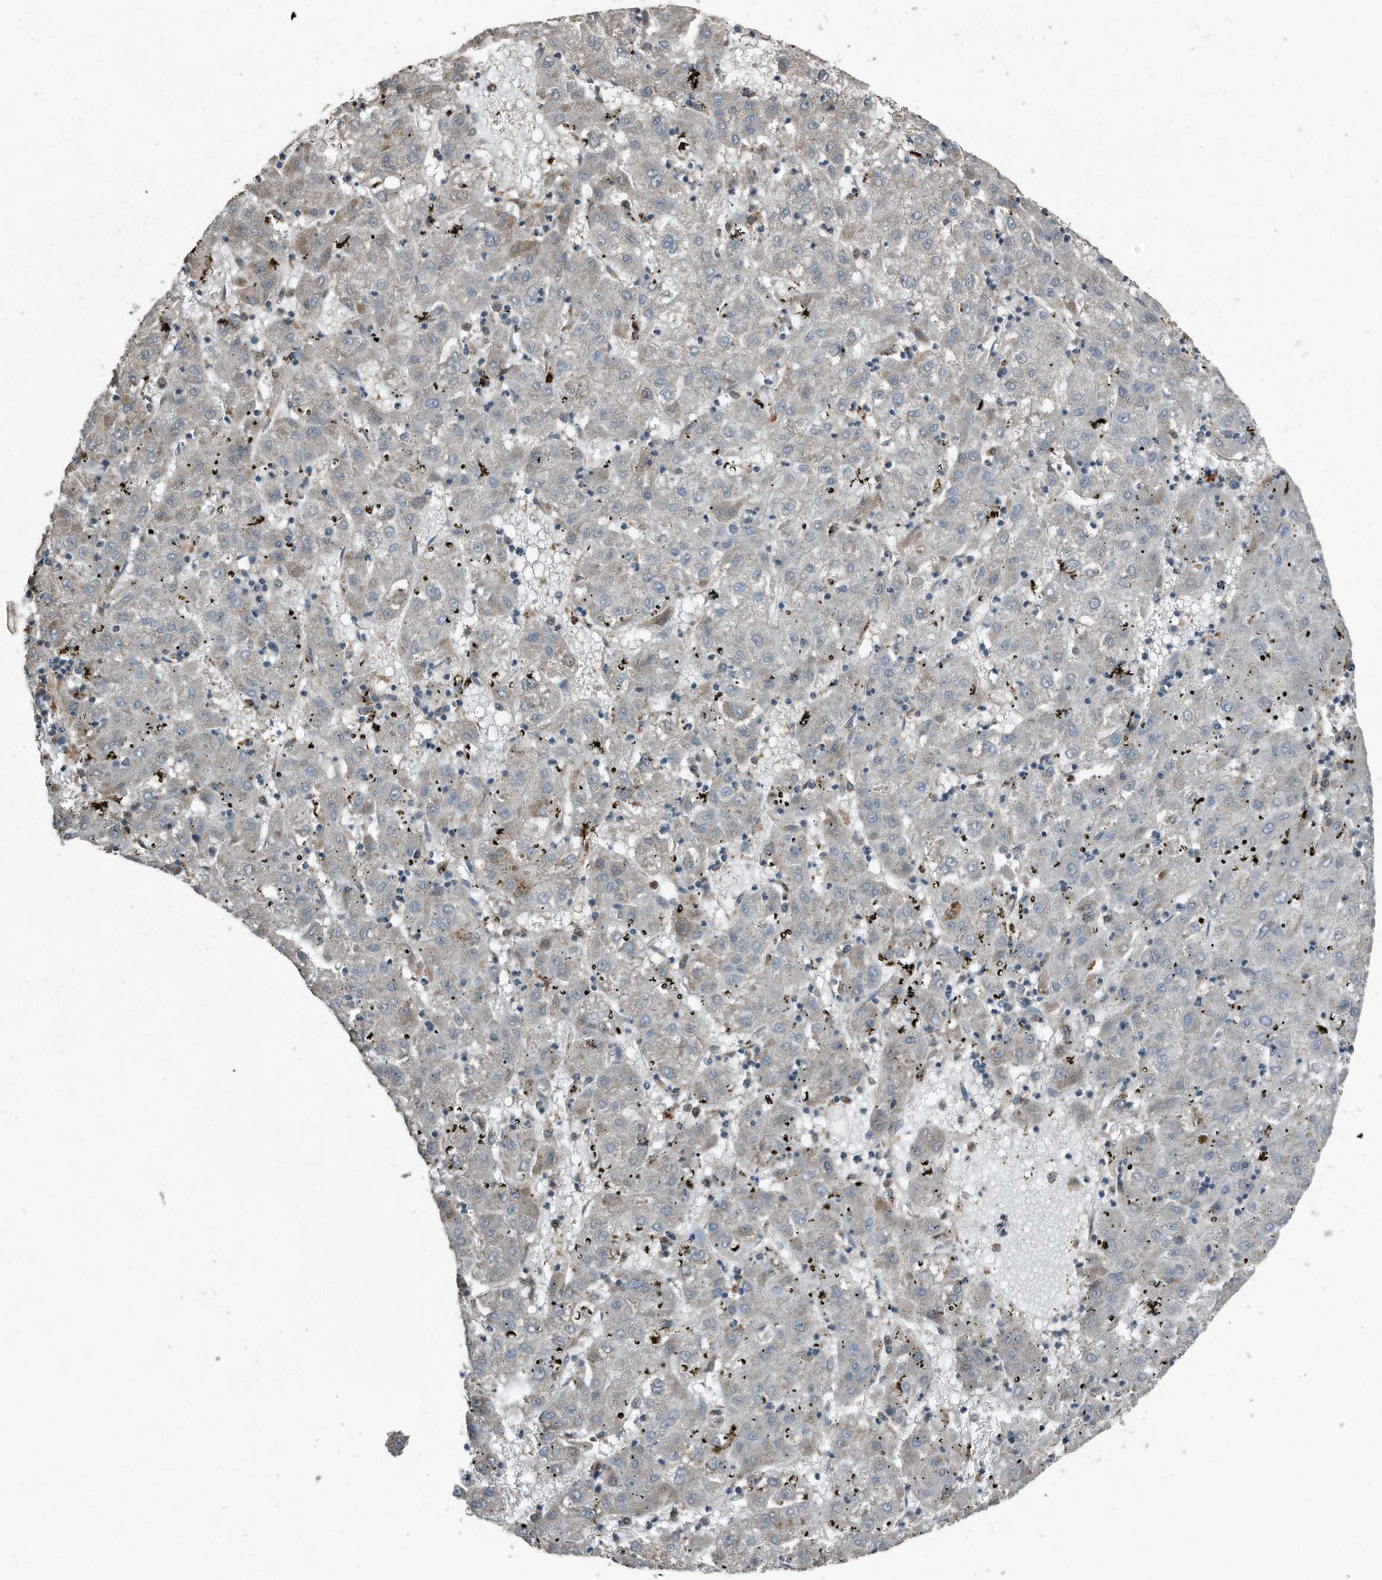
{"staining": {"intensity": "weak", "quantity": "<25%", "location": "cytoplasmic/membranous"}, "tissue": "liver cancer", "cell_type": "Tumor cells", "image_type": "cancer", "snomed": [{"axis": "morphology", "description": "Carcinoma, Hepatocellular, NOS"}, {"axis": "topography", "description": "Liver"}], "caption": "Micrograph shows no significant protein positivity in tumor cells of liver cancer.", "gene": "C9", "patient": {"sex": "male", "age": 72}}